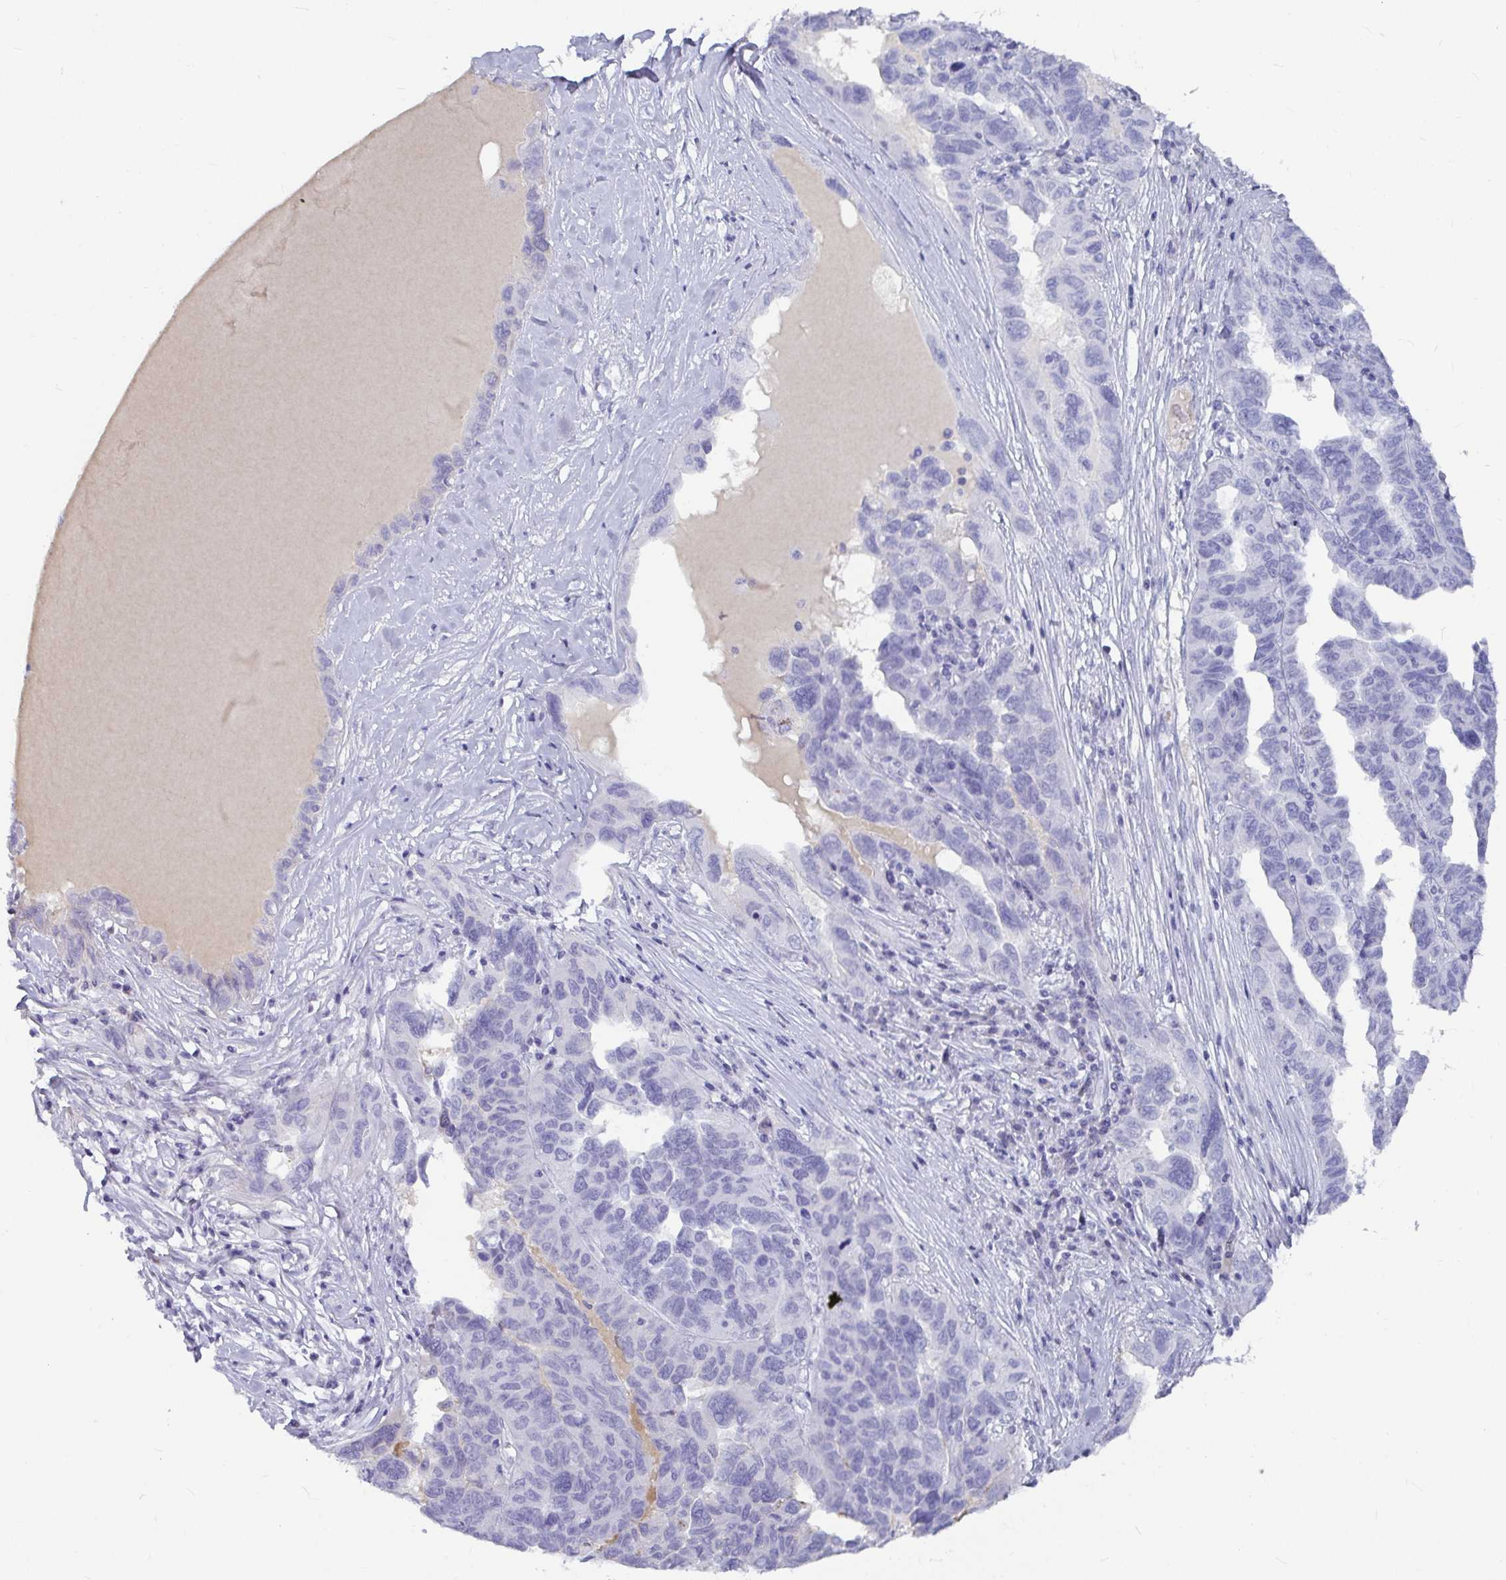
{"staining": {"intensity": "negative", "quantity": "none", "location": "none"}, "tissue": "ovarian cancer", "cell_type": "Tumor cells", "image_type": "cancer", "snomed": [{"axis": "morphology", "description": "Cystadenocarcinoma, serous, NOS"}, {"axis": "topography", "description": "Ovary"}], "caption": "Immunohistochemistry histopathology image of neoplastic tissue: serous cystadenocarcinoma (ovarian) stained with DAB shows no significant protein expression in tumor cells.", "gene": "NPY", "patient": {"sex": "female", "age": 64}}